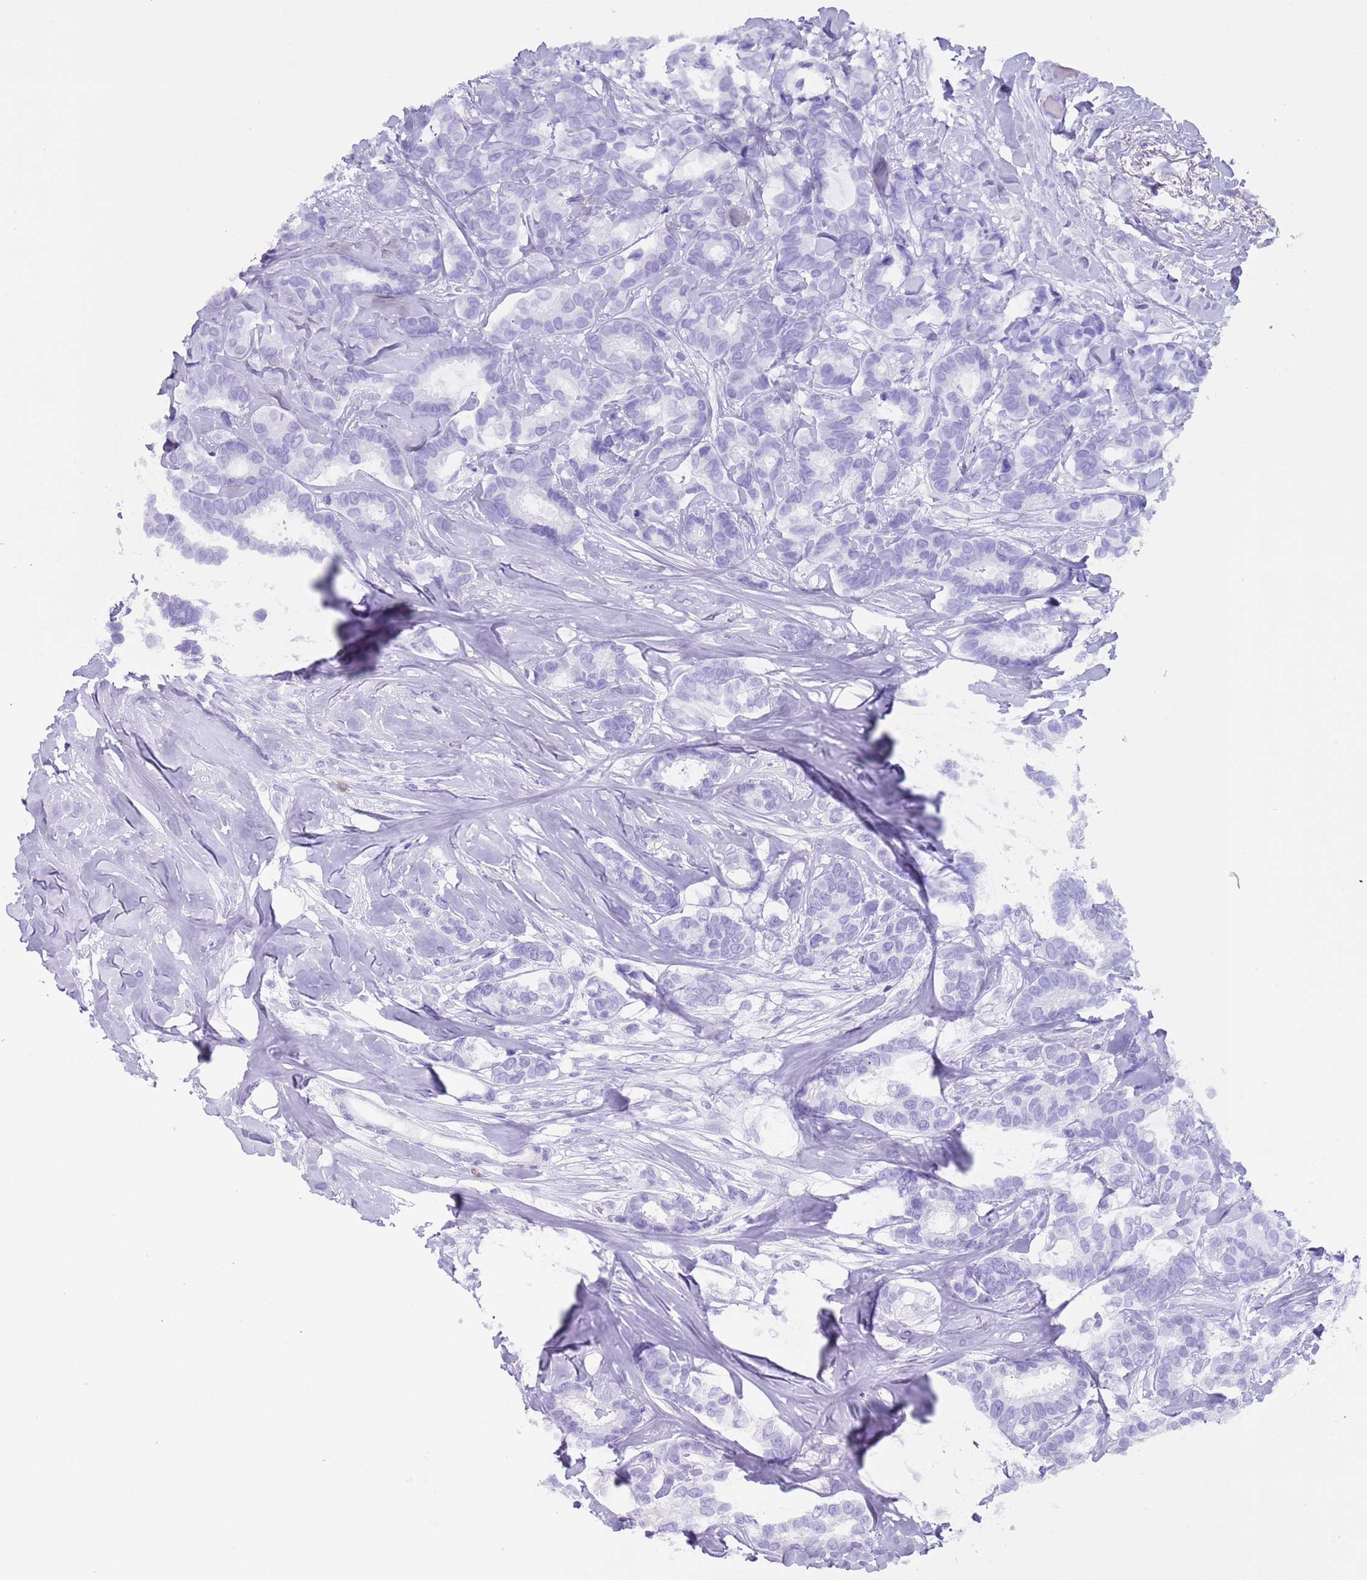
{"staining": {"intensity": "negative", "quantity": "none", "location": "none"}, "tissue": "breast cancer", "cell_type": "Tumor cells", "image_type": "cancer", "snomed": [{"axis": "morphology", "description": "Duct carcinoma"}, {"axis": "topography", "description": "Breast"}], "caption": "Tumor cells show no significant staining in breast invasive ductal carcinoma.", "gene": "MYADML2", "patient": {"sex": "female", "age": 87}}